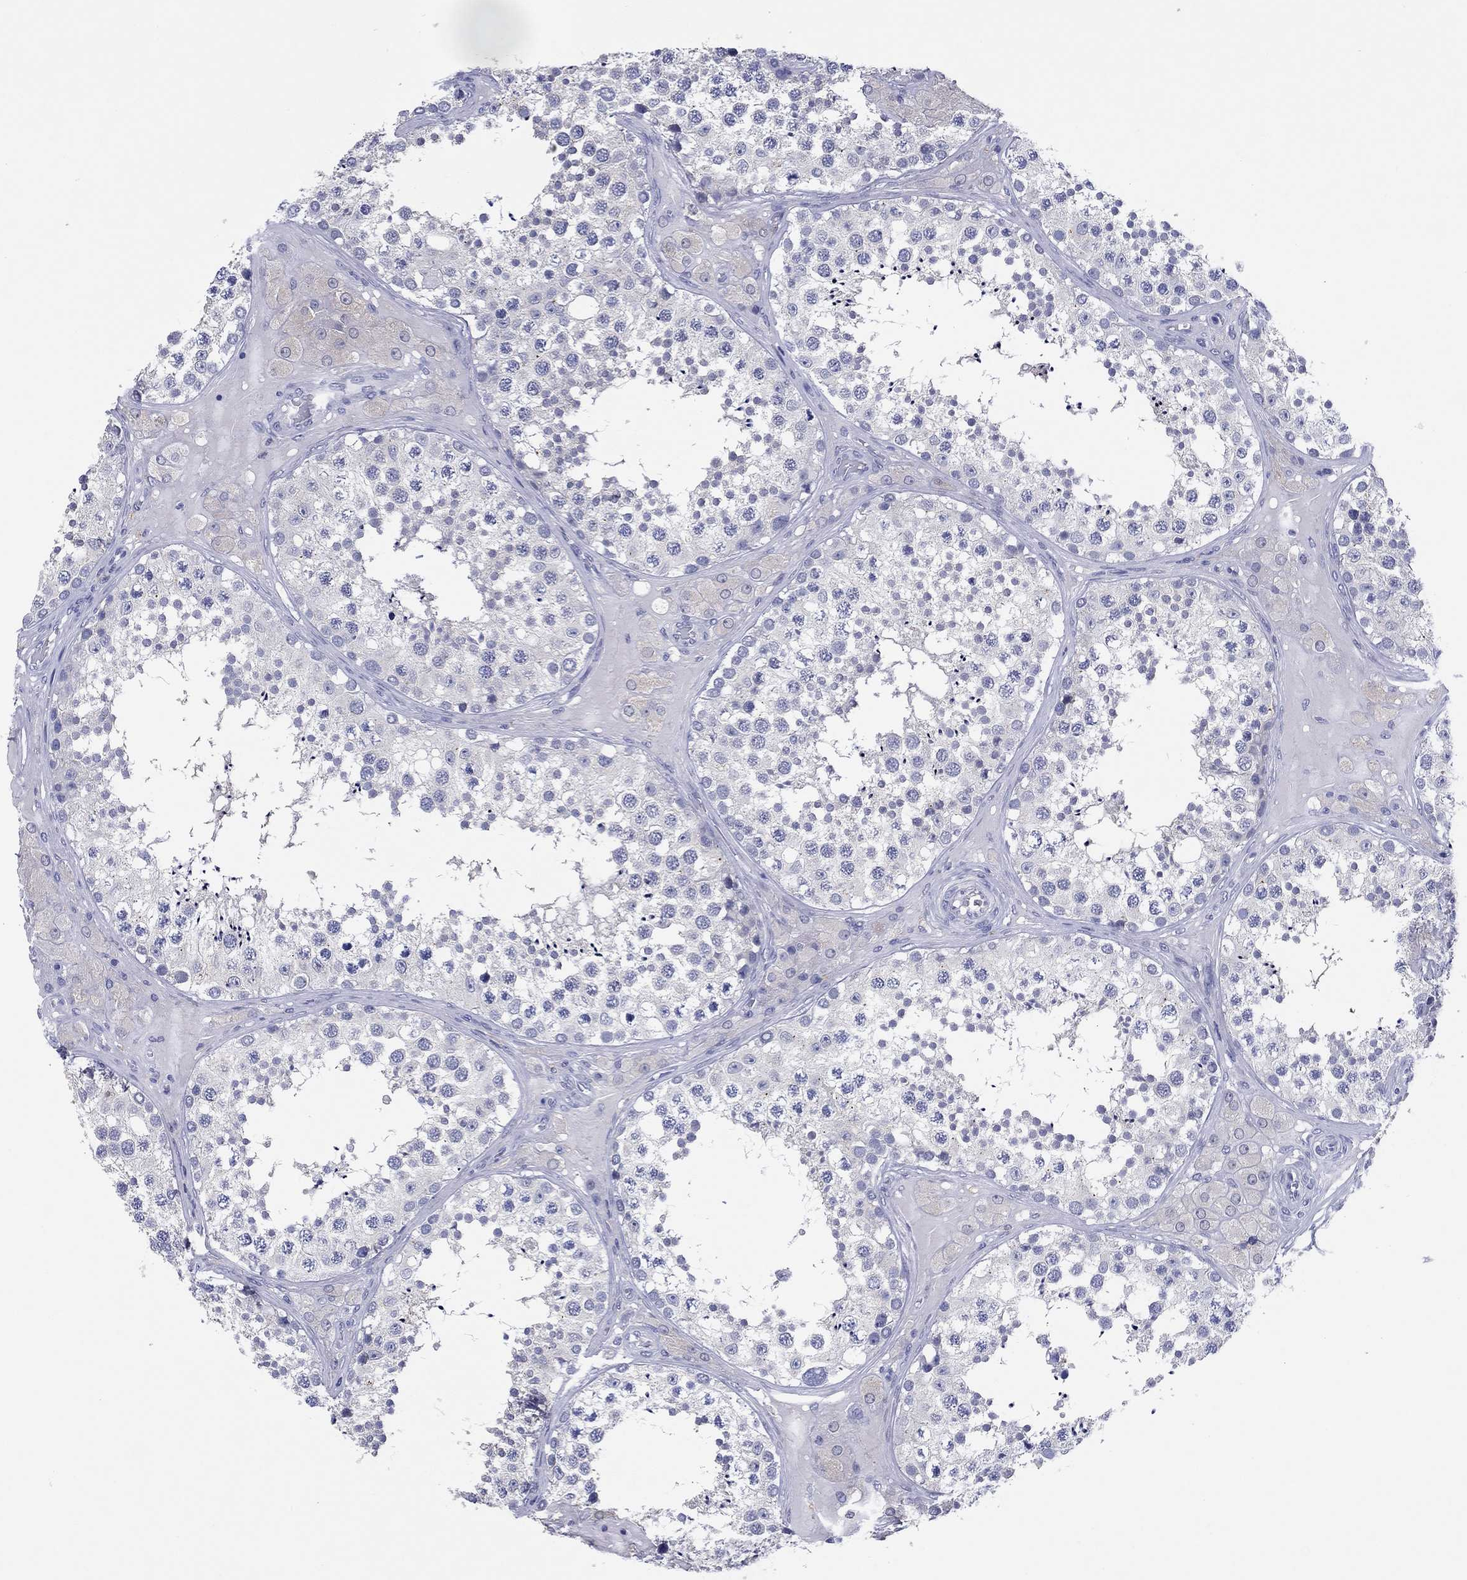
{"staining": {"intensity": "weak", "quantity": "<25%", "location": "cytoplasmic/membranous"}, "tissue": "testis", "cell_type": "Cells in seminiferous ducts", "image_type": "normal", "snomed": [{"axis": "morphology", "description": "Normal tissue, NOS"}, {"axis": "topography", "description": "Testis"}], "caption": "This is an immunohistochemistry (IHC) photomicrograph of normal human testis. There is no staining in cells in seminiferous ducts.", "gene": "HDC", "patient": {"sex": "male", "age": 34}}